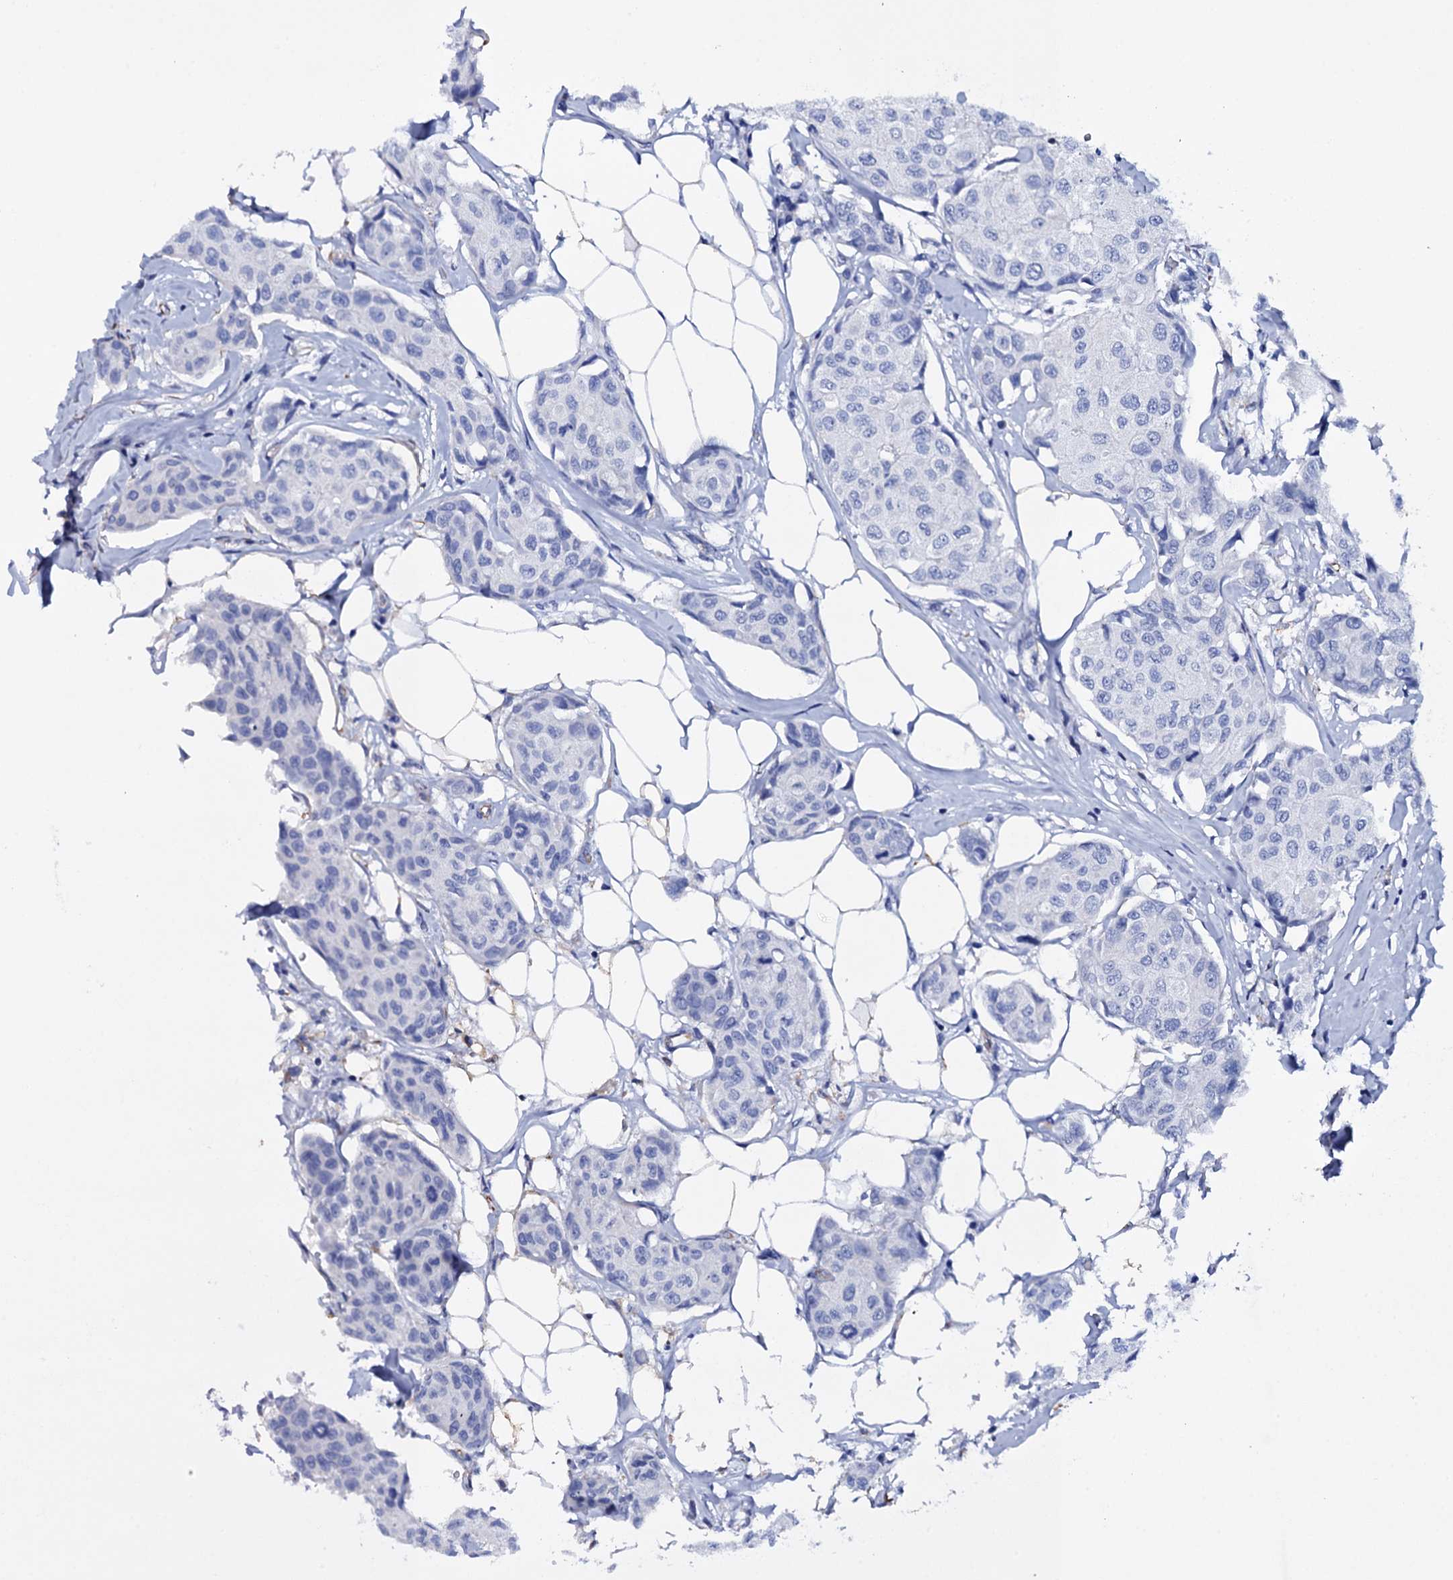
{"staining": {"intensity": "negative", "quantity": "none", "location": "none"}, "tissue": "breast cancer", "cell_type": "Tumor cells", "image_type": "cancer", "snomed": [{"axis": "morphology", "description": "Duct carcinoma"}, {"axis": "topography", "description": "Breast"}], "caption": "DAB immunohistochemical staining of breast infiltrating ductal carcinoma shows no significant positivity in tumor cells. (DAB IHC visualized using brightfield microscopy, high magnification).", "gene": "ITPRID2", "patient": {"sex": "female", "age": 80}}